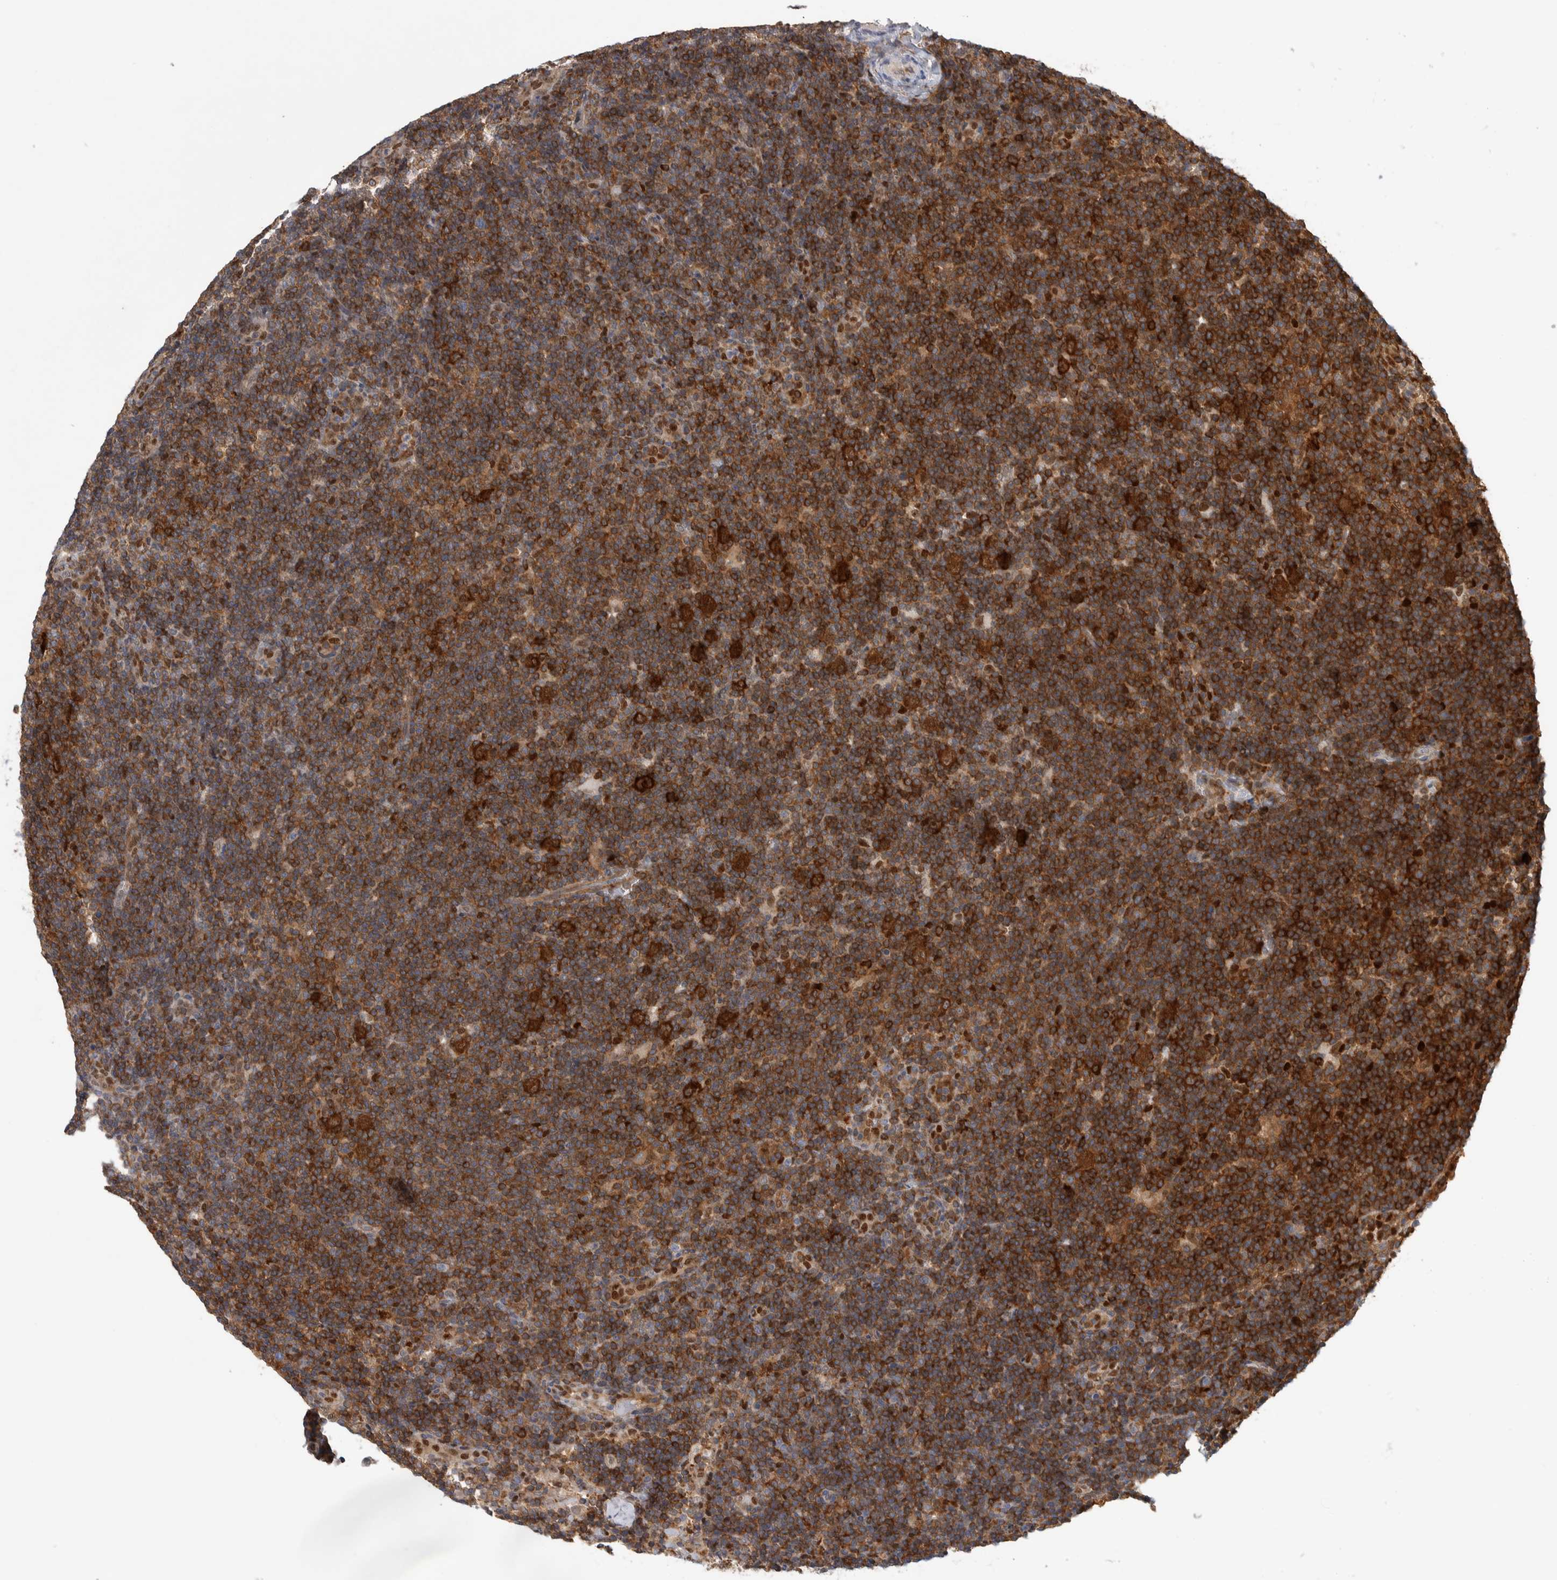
{"staining": {"intensity": "strong", "quantity": ">75%", "location": "cytoplasmic/membranous"}, "tissue": "lymphoma", "cell_type": "Tumor cells", "image_type": "cancer", "snomed": [{"axis": "morphology", "description": "Hodgkin's disease, NOS"}, {"axis": "topography", "description": "Lymph node"}], "caption": "Protein staining shows strong cytoplasmic/membranous staining in about >75% of tumor cells in Hodgkin's disease.", "gene": "NFKB2", "patient": {"sex": "female", "age": 57}}